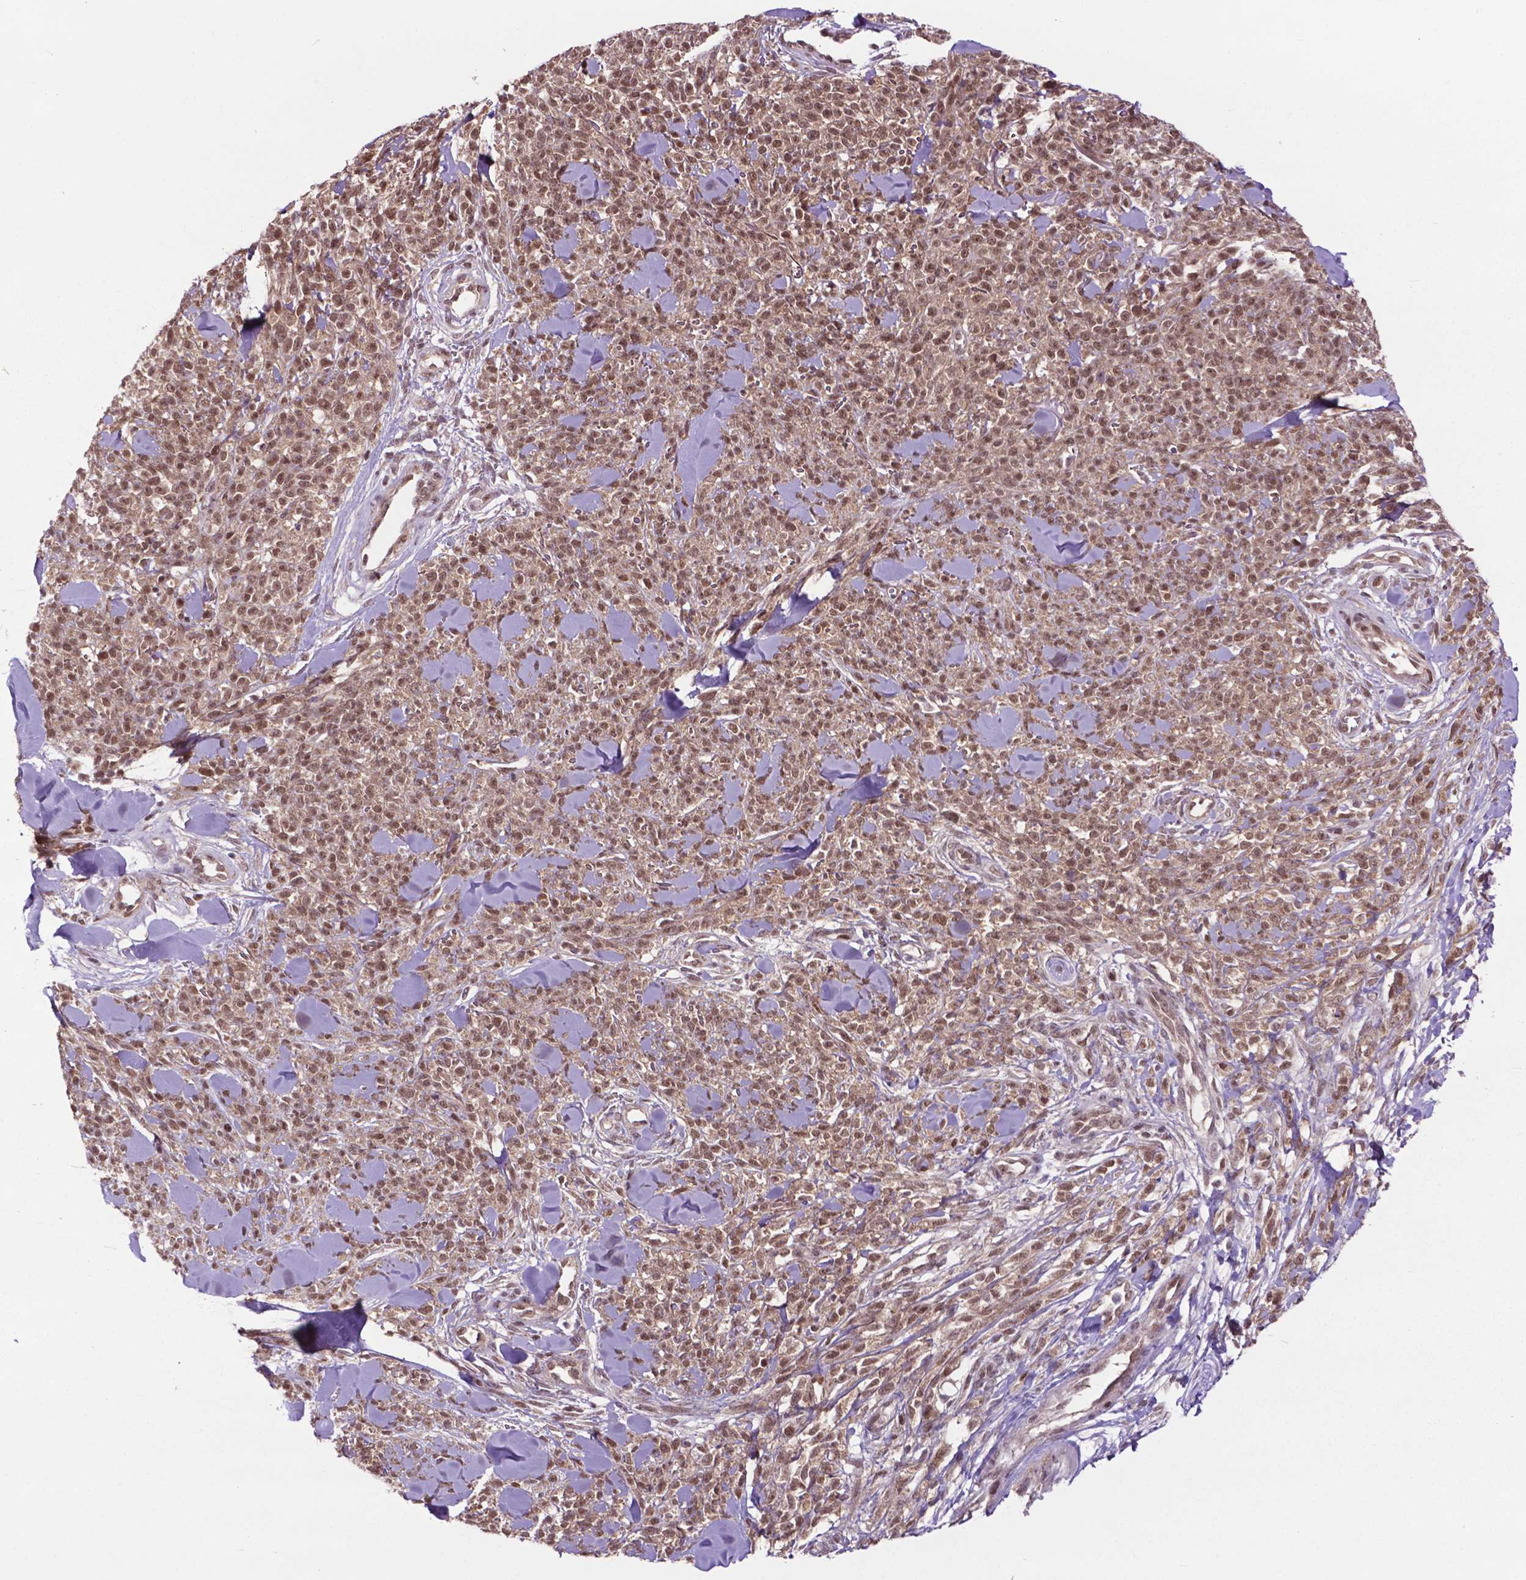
{"staining": {"intensity": "moderate", "quantity": ">75%", "location": "nuclear"}, "tissue": "melanoma", "cell_type": "Tumor cells", "image_type": "cancer", "snomed": [{"axis": "morphology", "description": "Malignant melanoma, NOS"}, {"axis": "topography", "description": "Skin"}, {"axis": "topography", "description": "Skin of trunk"}], "caption": "There is medium levels of moderate nuclear staining in tumor cells of malignant melanoma, as demonstrated by immunohistochemical staining (brown color).", "gene": "FAF1", "patient": {"sex": "male", "age": 74}}